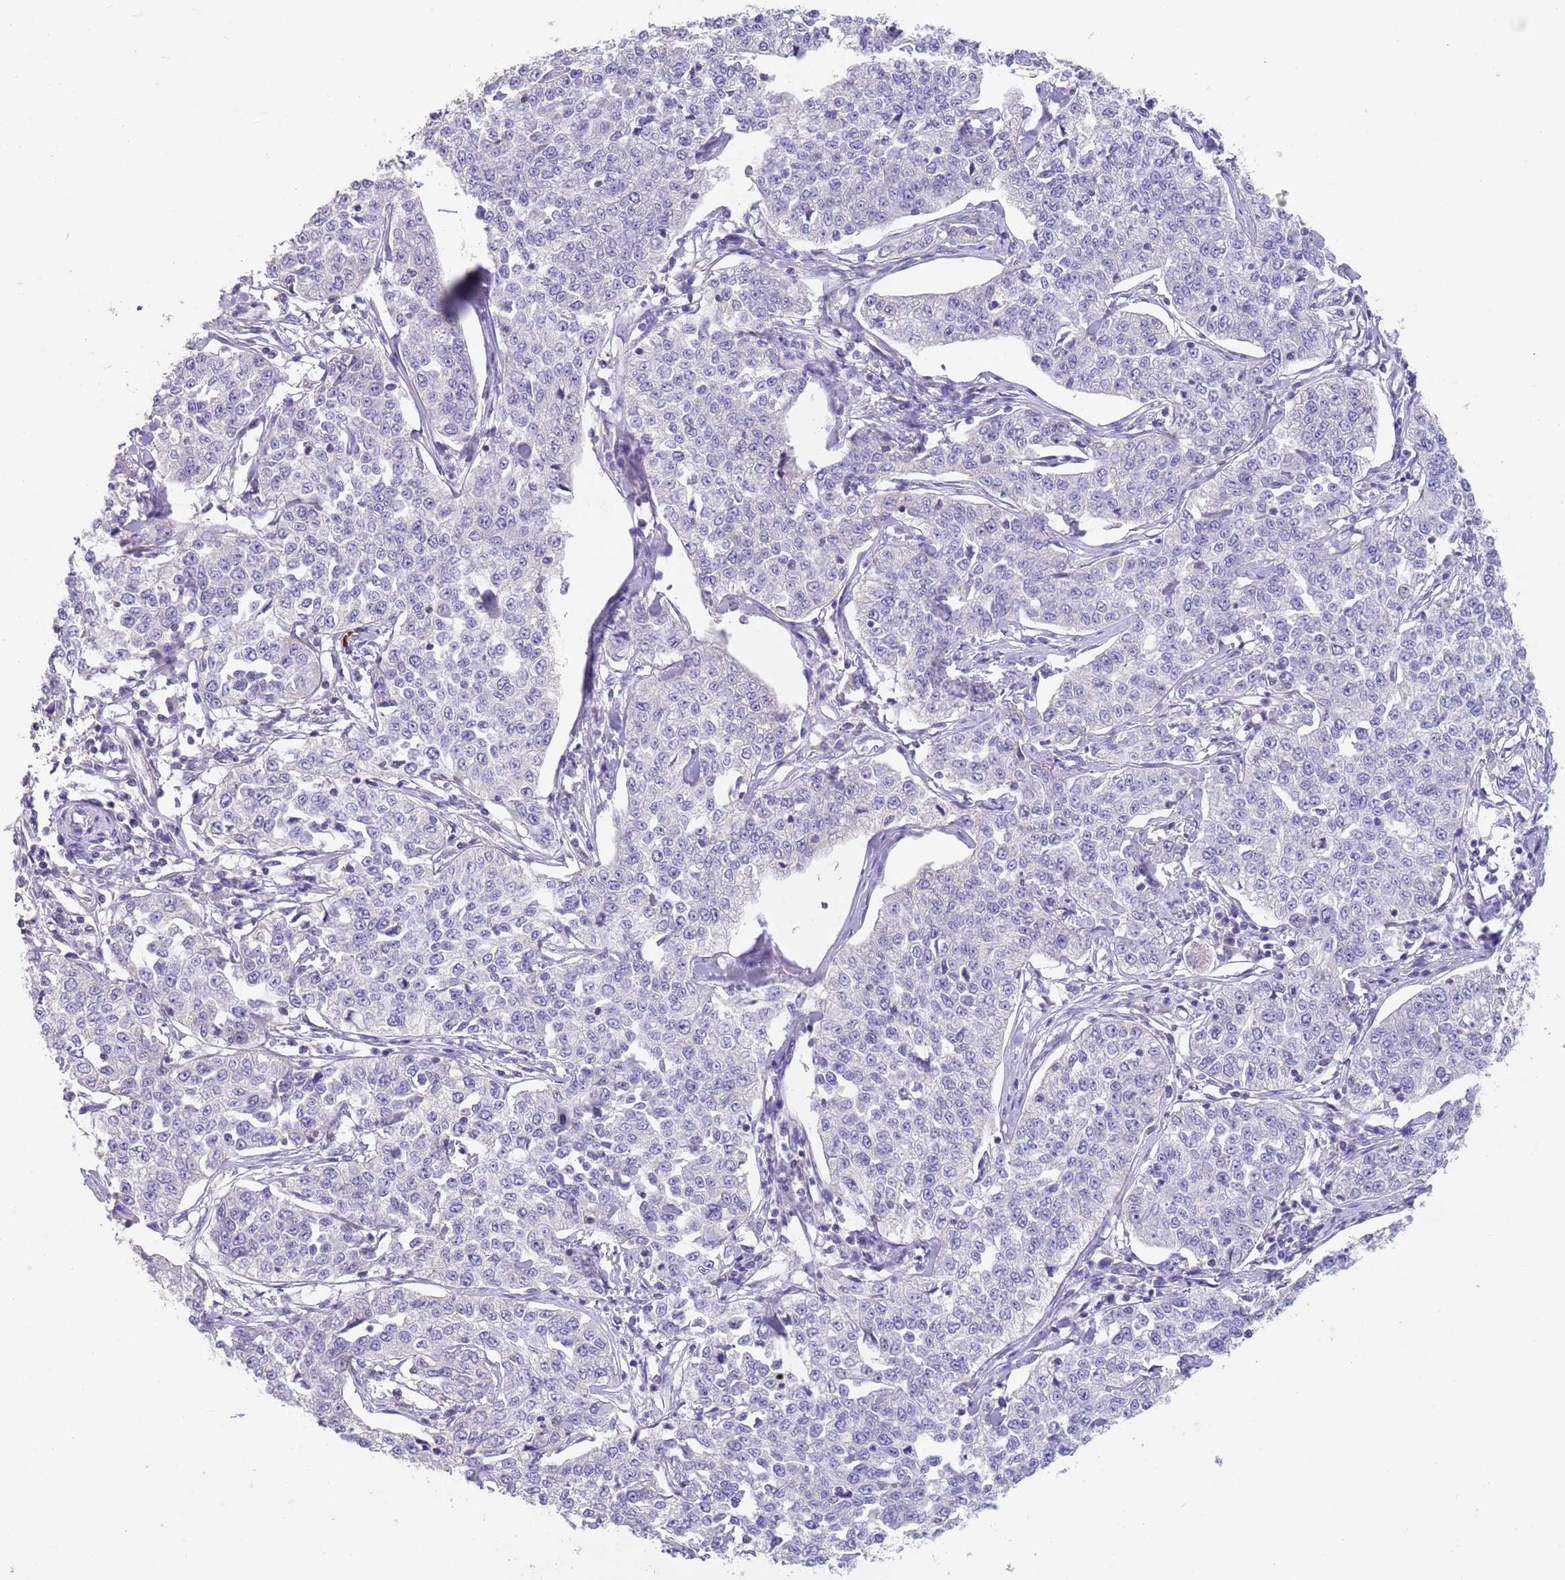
{"staining": {"intensity": "negative", "quantity": "none", "location": "none"}, "tissue": "cervical cancer", "cell_type": "Tumor cells", "image_type": "cancer", "snomed": [{"axis": "morphology", "description": "Squamous cell carcinoma, NOS"}, {"axis": "topography", "description": "Cervix"}], "caption": "Immunohistochemistry (IHC) histopathology image of neoplastic tissue: cervical squamous cell carcinoma stained with DAB (3,3'-diaminobenzidine) displays no significant protein expression in tumor cells.", "gene": "ZNF14", "patient": {"sex": "female", "age": 35}}